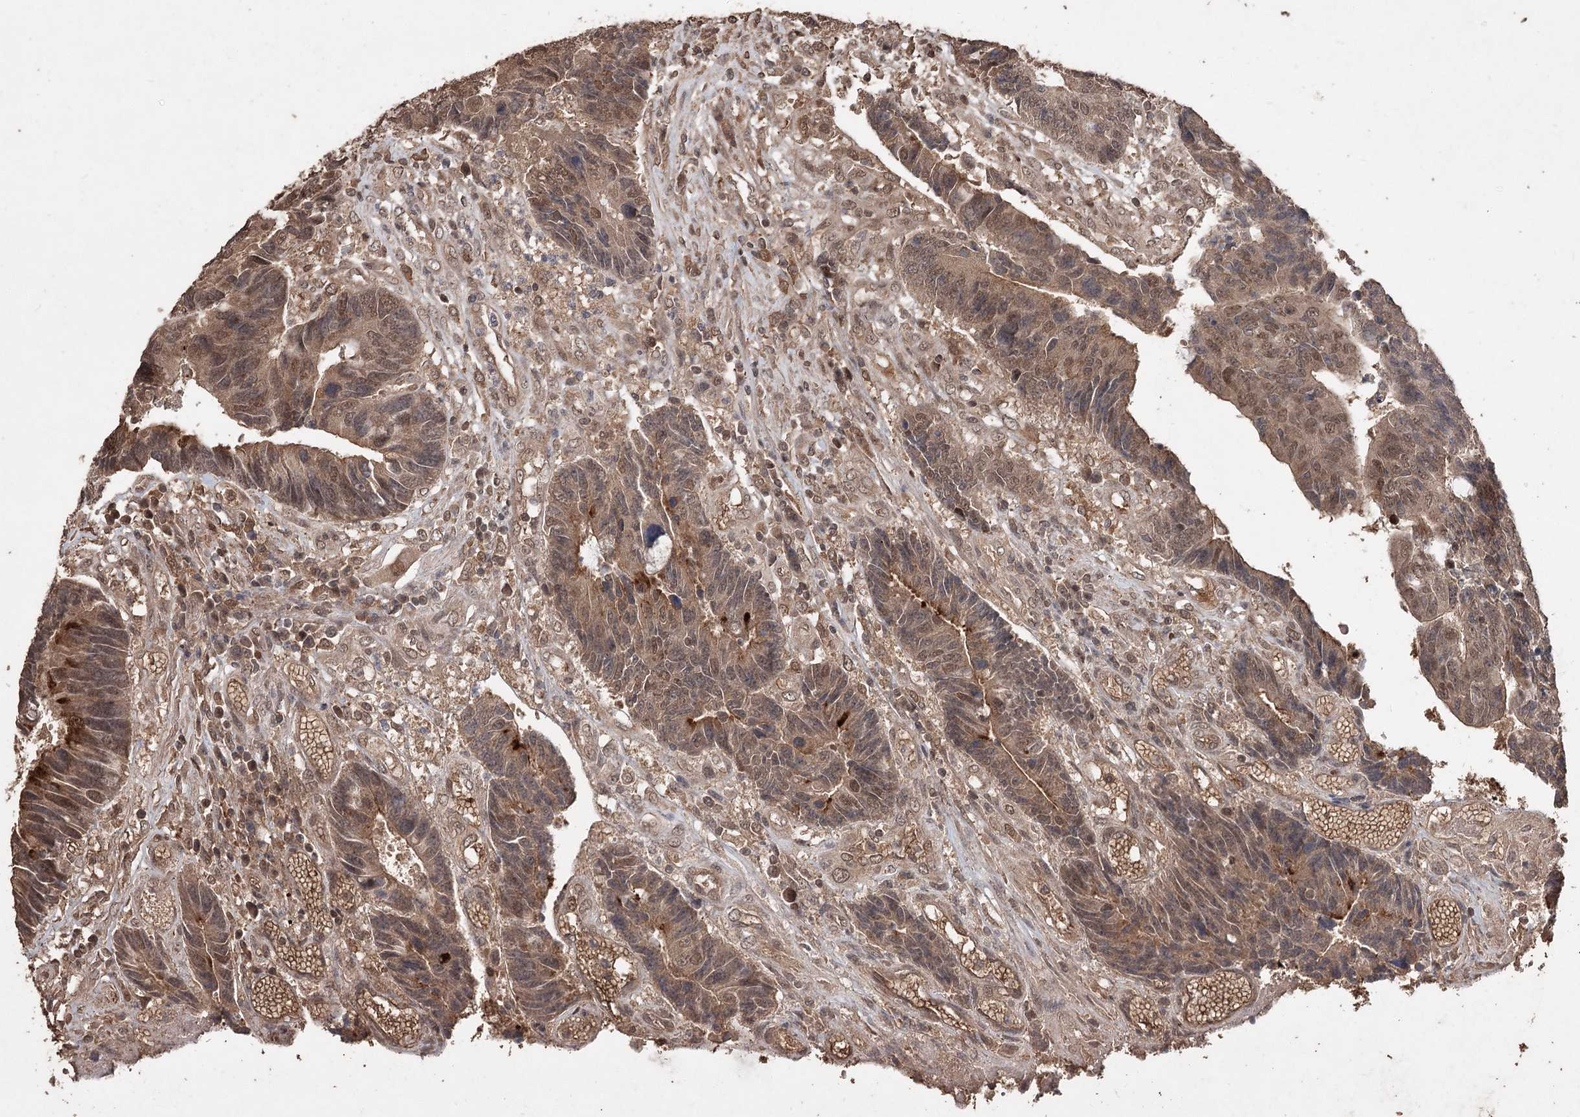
{"staining": {"intensity": "moderate", "quantity": ">75%", "location": "cytoplasmic/membranous,nuclear"}, "tissue": "colorectal cancer", "cell_type": "Tumor cells", "image_type": "cancer", "snomed": [{"axis": "morphology", "description": "Adenocarcinoma, NOS"}, {"axis": "topography", "description": "Rectum"}], "caption": "A medium amount of moderate cytoplasmic/membranous and nuclear expression is present in approximately >75% of tumor cells in adenocarcinoma (colorectal) tissue. The protein is stained brown, and the nuclei are stained in blue (DAB IHC with brightfield microscopy, high magnification).", "gene": "FBXO7", "patient": {"sex": "male", "age": 84}}